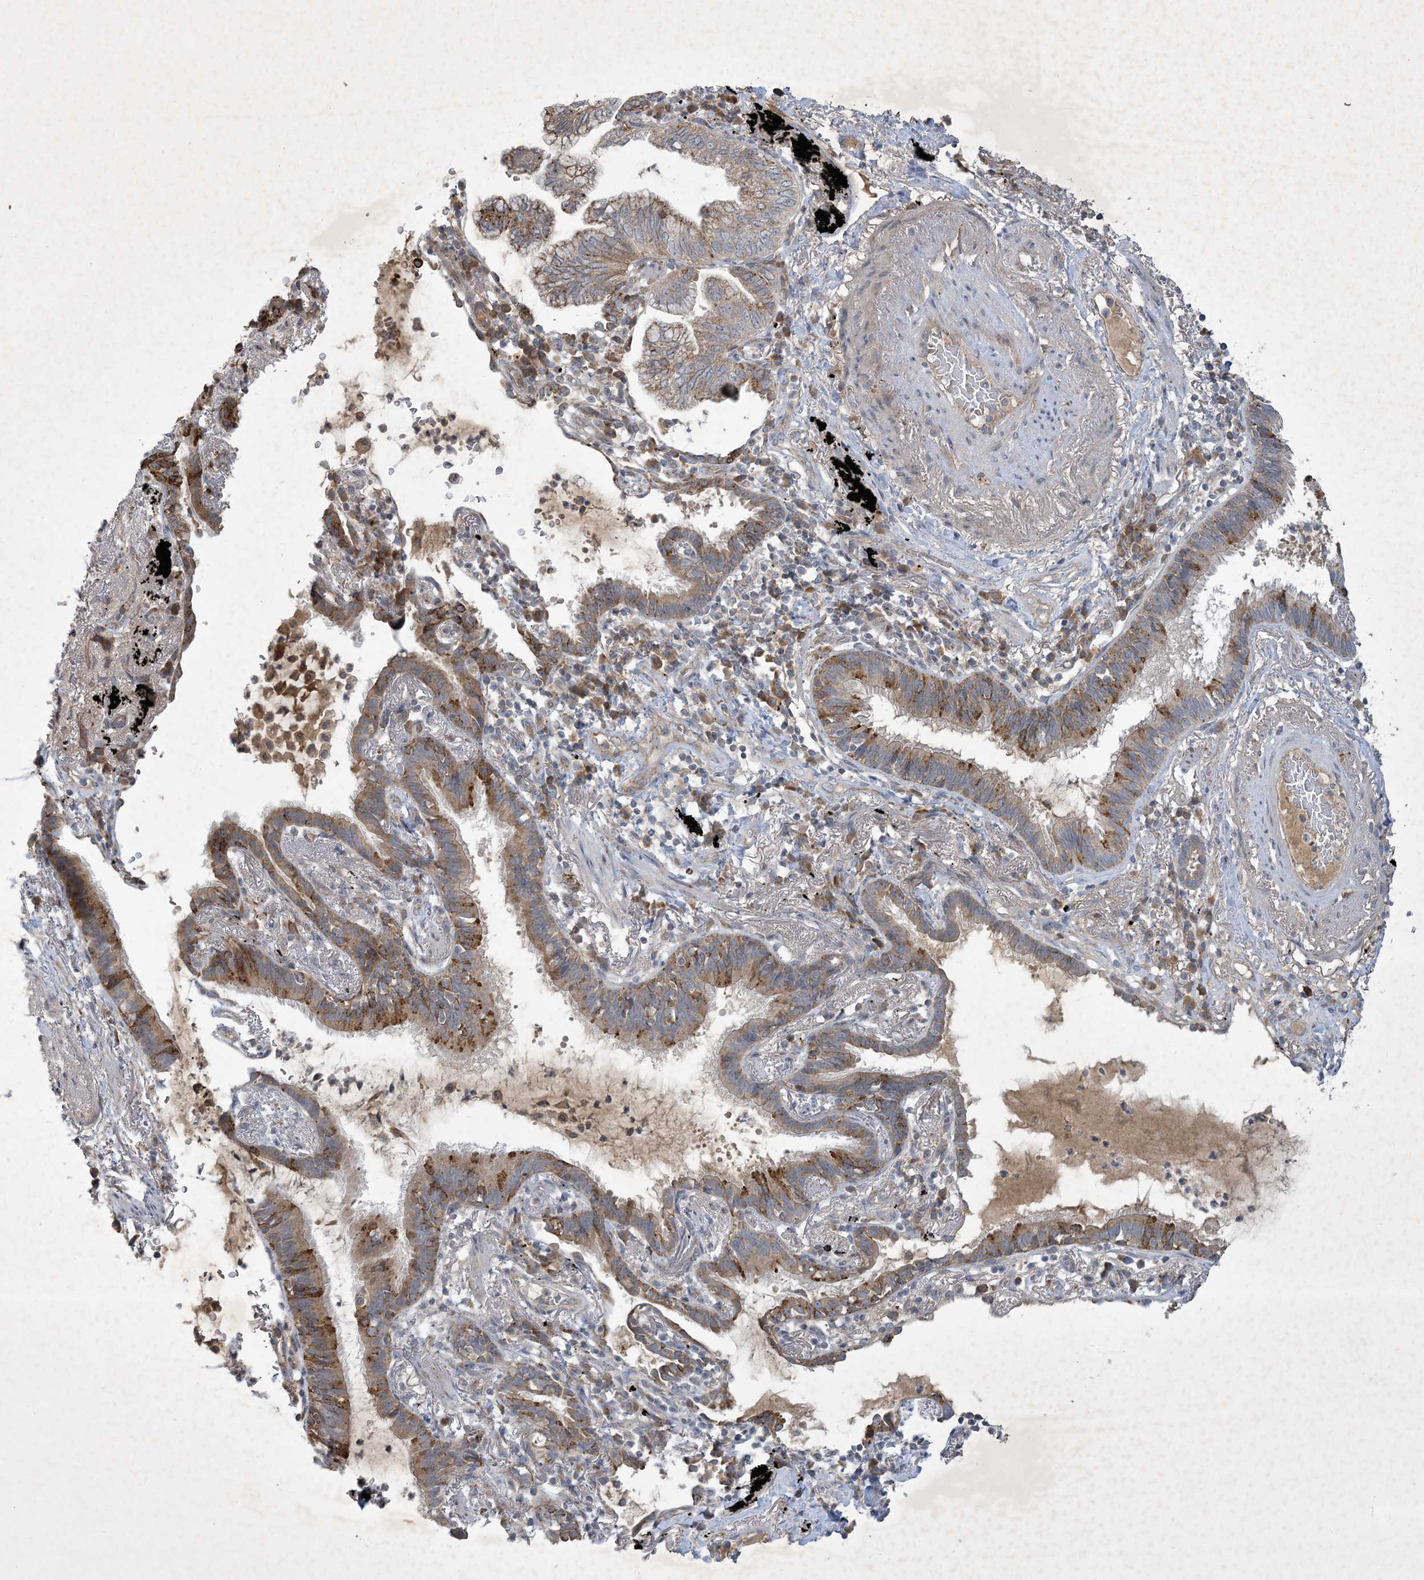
{"staining": {"intensity": "moderate", "quantity": "25%-75%", "location": "cytoplasmic/membranous"}, "tissue": "lung cancer", "cell_type": "Tumor cells", "image_type": "cancer", "snomed": [{"axis": "morphology", "description": "Adenocarcinoma, NOS"}, {"axis": "topography", "description": "Lung"}], "caption": "Immunohistochemistry (IHC) image of lung cancer (adenocarcinoma) stained for a protein (brown), which reveals medium levels of moderate cytoplasmic/membranous positivity in about 25%-75% of tumor cells.", "gene": "MRPS18A", "patient": {"sex": "female", "age": 70}}